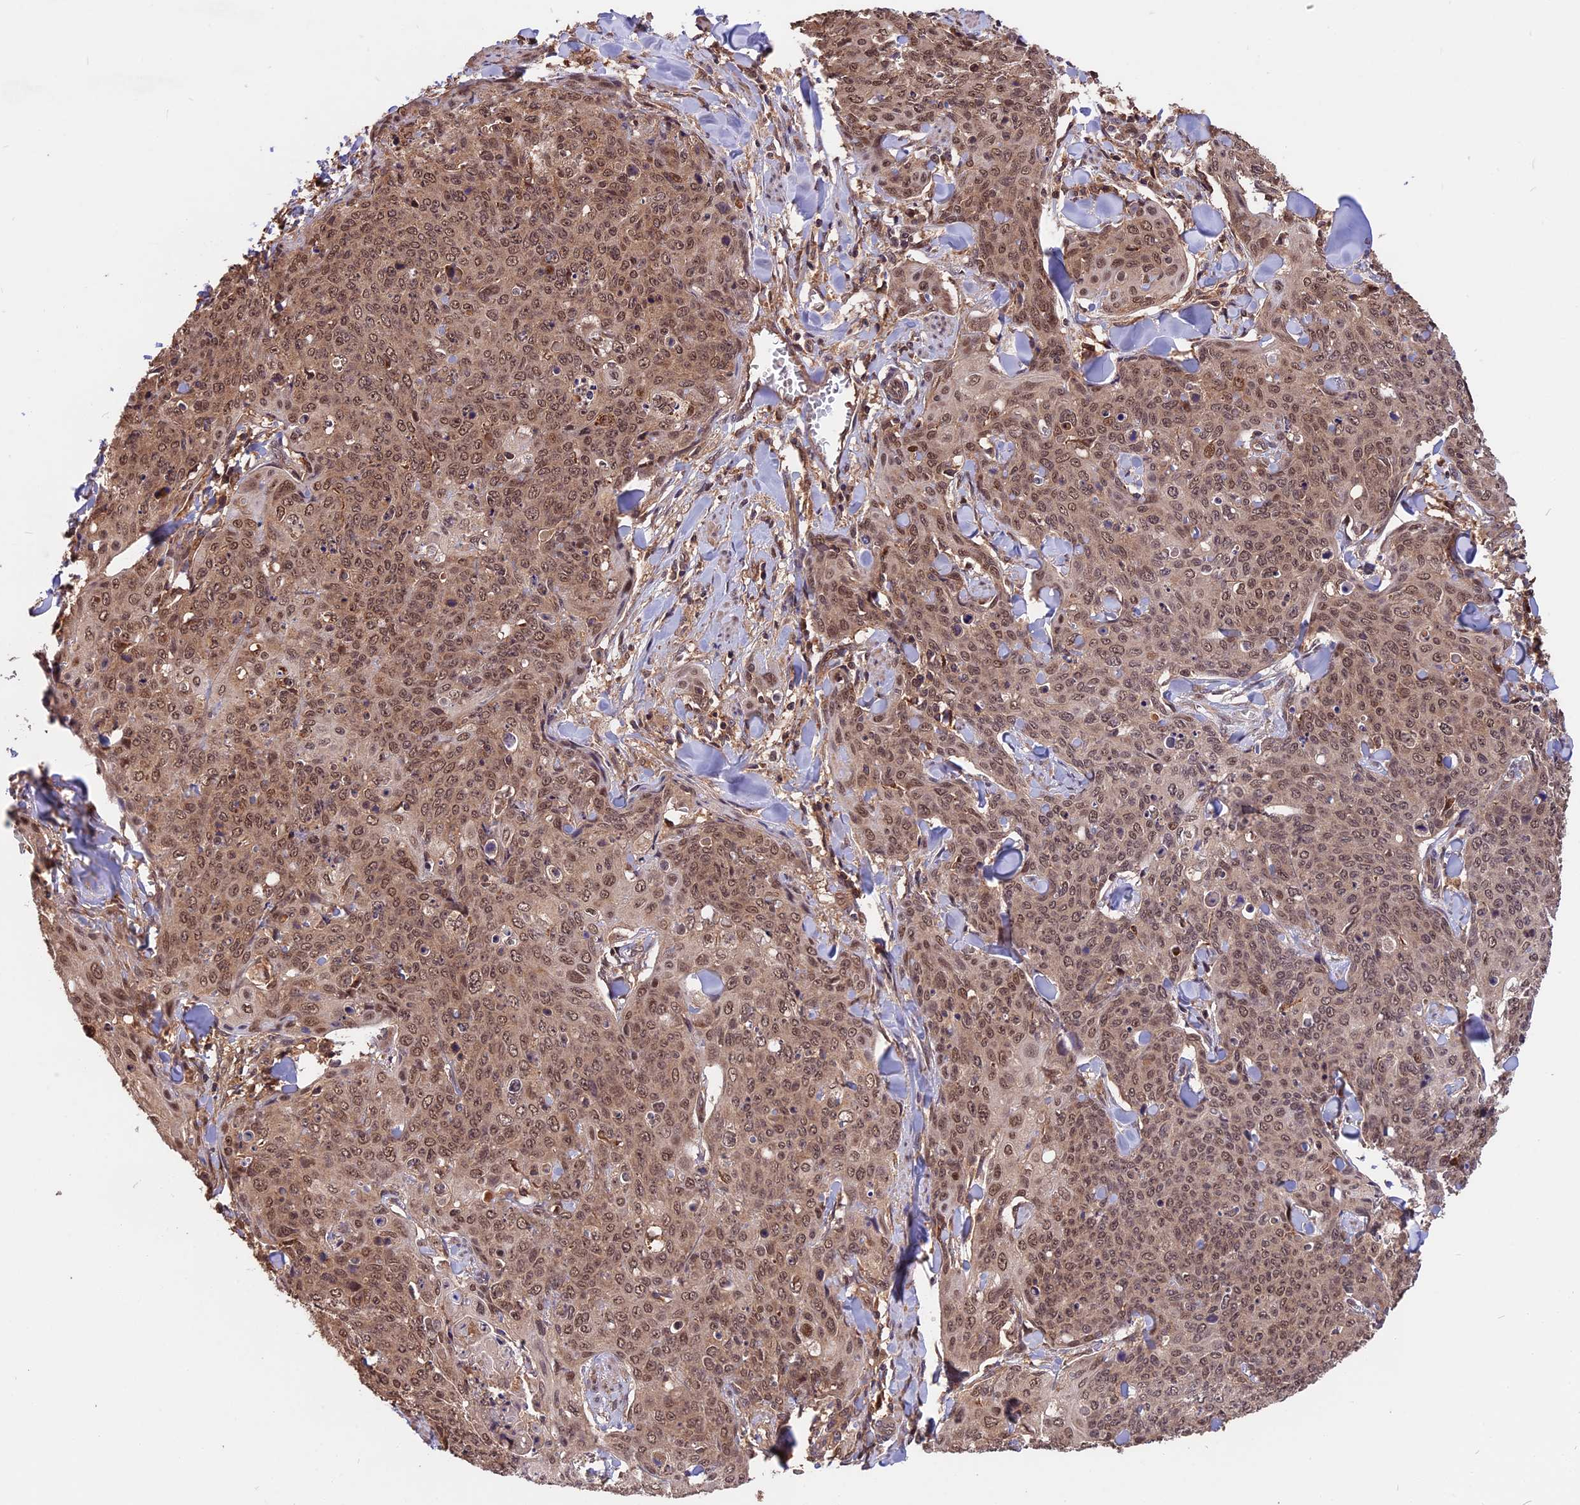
{"staining": {"intensity": "moderate", "quantity": ">75%", "location": "nuclear"}, "tissue": "skin cancer", "cell_type": "Tumor cells", "image_type": "cancer", "snomed": [{"axis": "morphology", "description": "Squamous cell carcinoma, NOS"}, {"axis": "topography", "description": "Skin"}, {"axis": "topography", "description": "Vulva"}], "caption": "IHC photomicrograph of neoplastic tissue: skin squamous cell carcinoma stained using immunohistochemistry (IHC) demonstrates medium levels of moderate protein expression localized specifically in the nuclear of tumor cells, appearing as a nuclear brown color.", "gene": "ESCO1", "patient": {"sex": "female", "age": 85}}